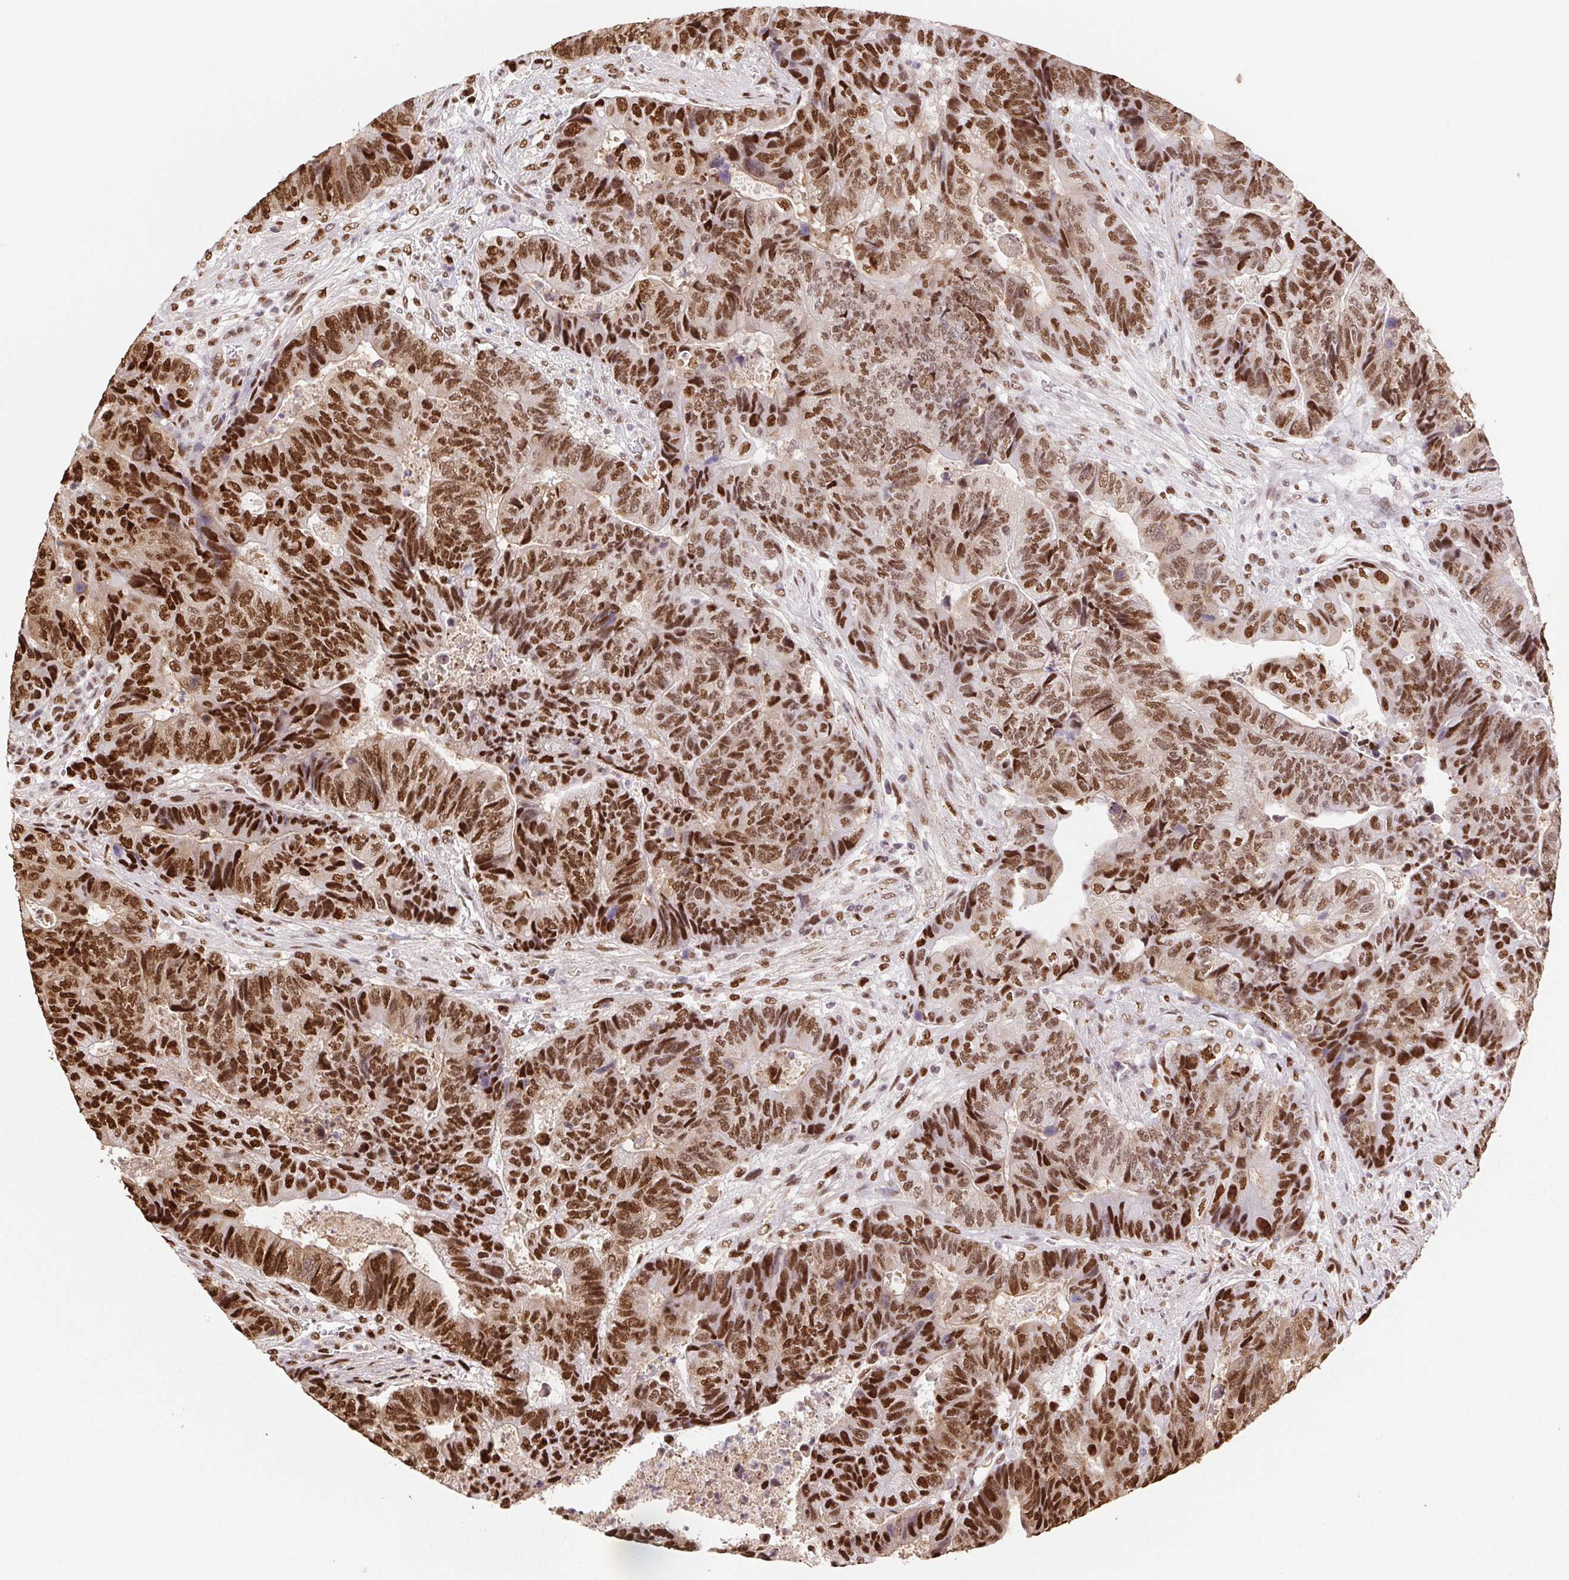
{"staining": {"intensity": "strong", "quantity": ">75%", "location": "nuclear"}, "tissue": "colorectal cancer", "cell_type": "Tumor cells", "image_type": "cancer", "snomed": [{"axis": "morphology", "description": "Normal tissue, NOS"}, {"axis": "morphology", "description": "Adenocarcinoma, NOS"}, {"axis": "topography", "description": "Colon"}], "caption": "Adenocarcinoma (colorectal) was stained to show a protein in brown. There is high levels of strong nuclear expression in approximately >75% of tumor cells. The protein of interest is stained brown, and the nuclei are stained in blue (DAB IHC with brightfield microscopy, high magnification).", "gene": "SET", "patient": {"sex": "female", "age": 48}}